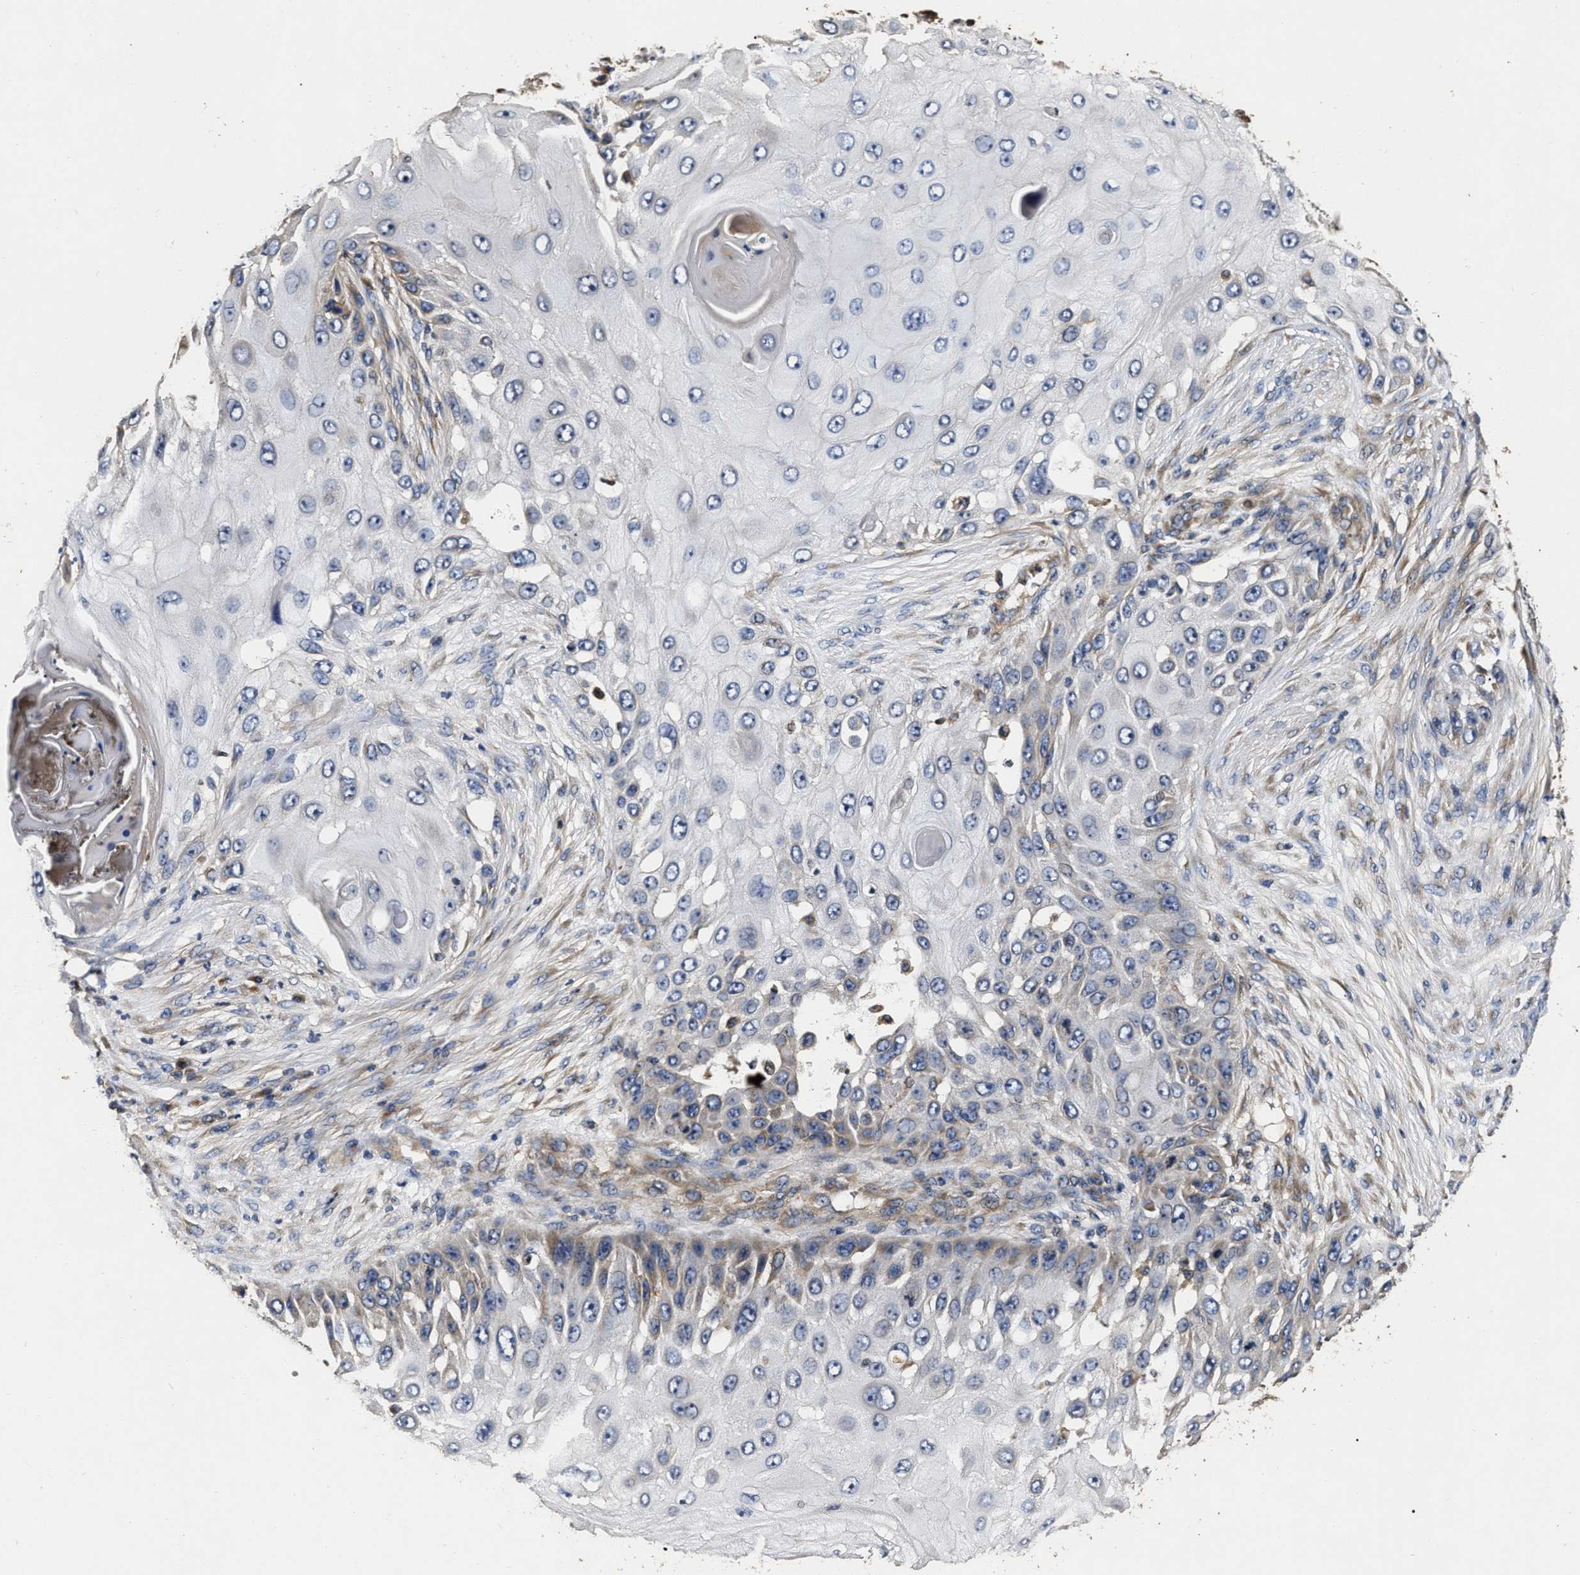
{"staining": {"intensity": "weak", "quantity": "<25%", "location": "cytoplasmic/membranous"}, "tissue": "skin cancer", "cell_type": "Tumor cells", "image_type": "cancer", "snomed": [{"axis": "morphology", "description": "Squamous cell carcinoma, NOS"}, {"axis": "topography", "description": "Skin"}], "caption": "Histopathology image shows no significant protein positivity in tumor cells of skin squamous cell carcinoma.", "gene": "ABCG8", "patient": {"sex": "female", "age": 44}}